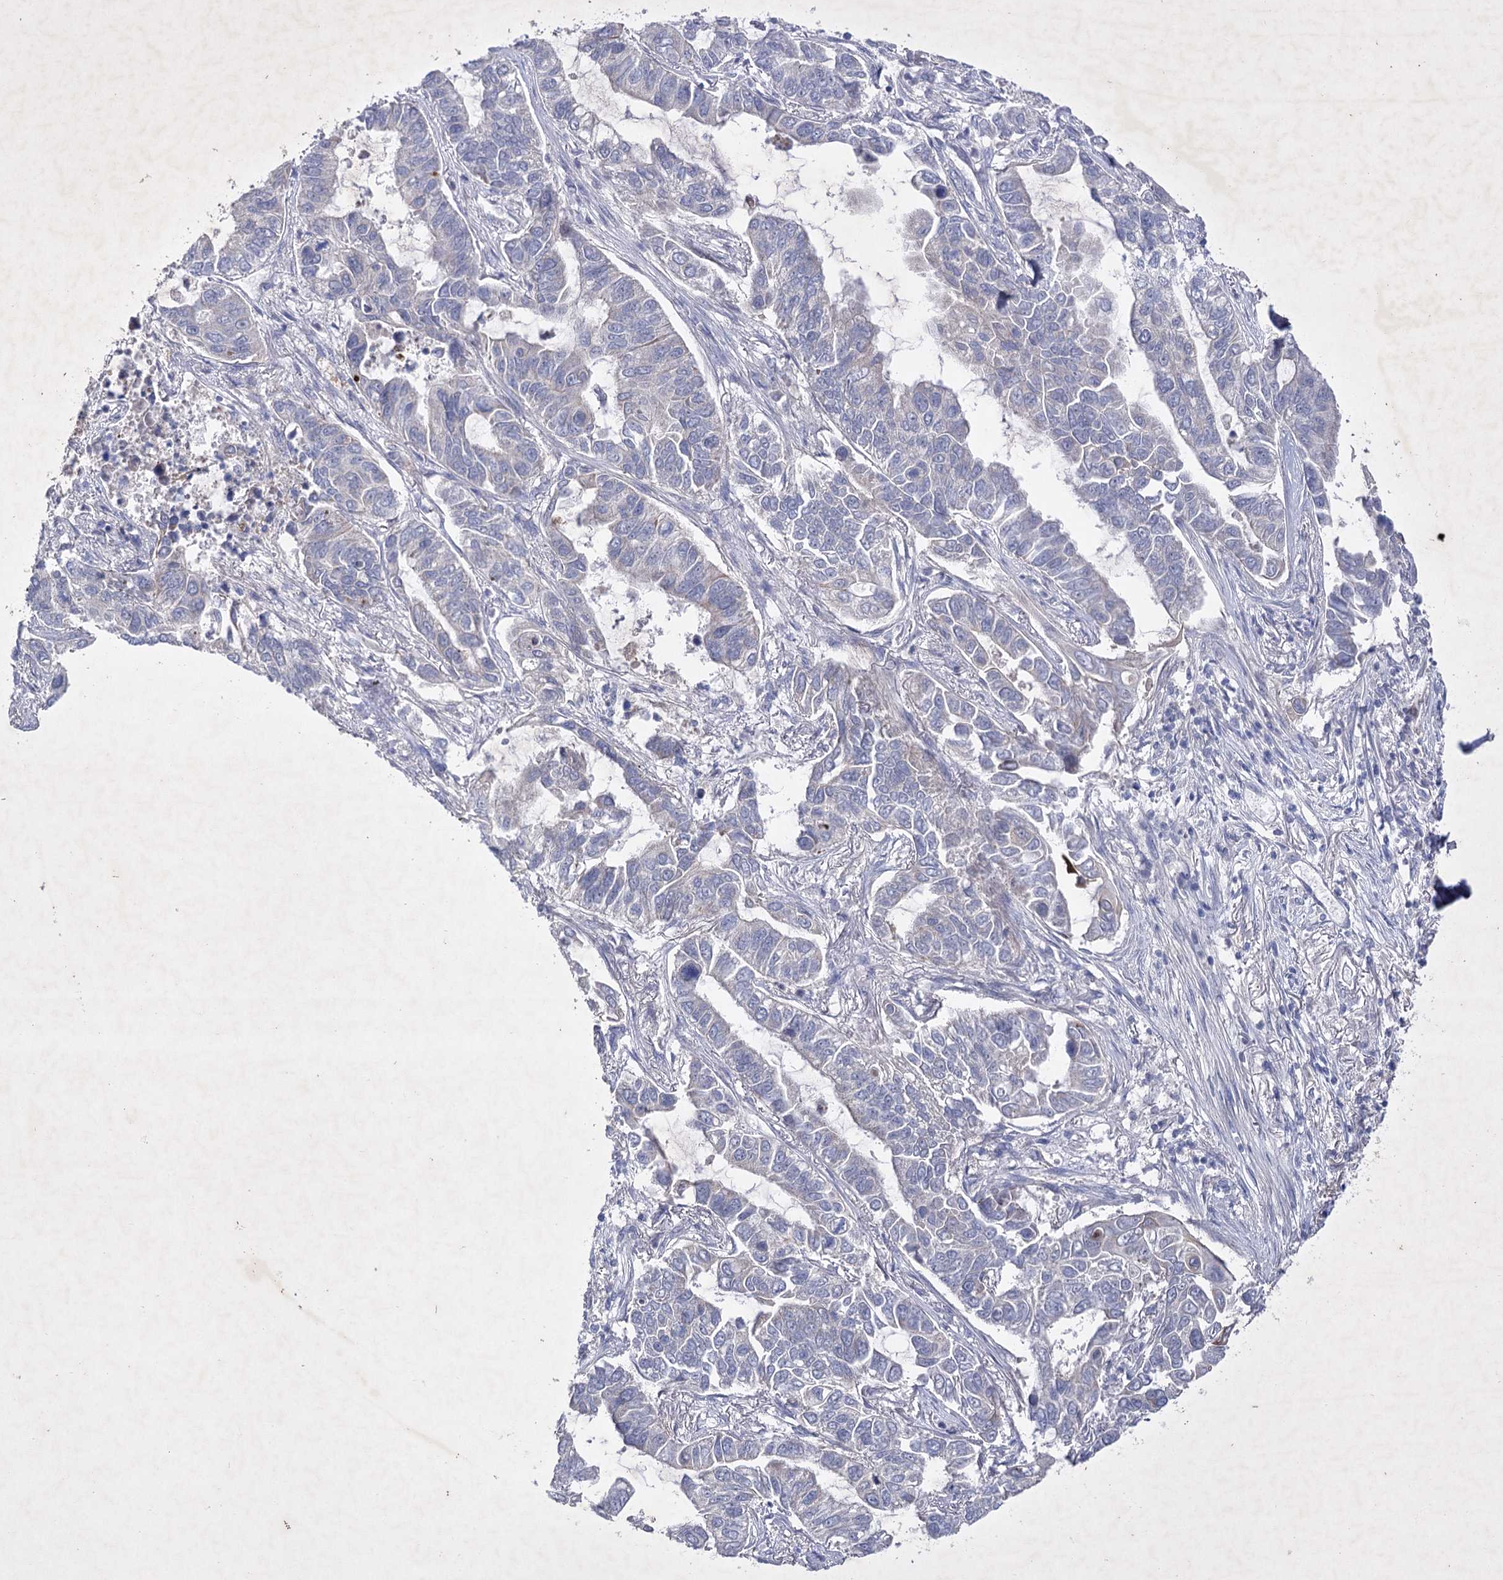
{"staining": {"intensity": "negative", "quantity": "none", "location": "none"}, "tissue": "lung cancer", "cell_type": "Tumor cells", "image_type": "cancer", "snomed": [{"axis": "morphology", "description": "Adenocarcinoma, NOS"}, {"axis": "topography", "description": "Lung"}], "caption": "Image shows no significant protein expression in tumor cells of lung cancer.", "gene": "COX15", "patient": {"sex": "male", "age": 64}}